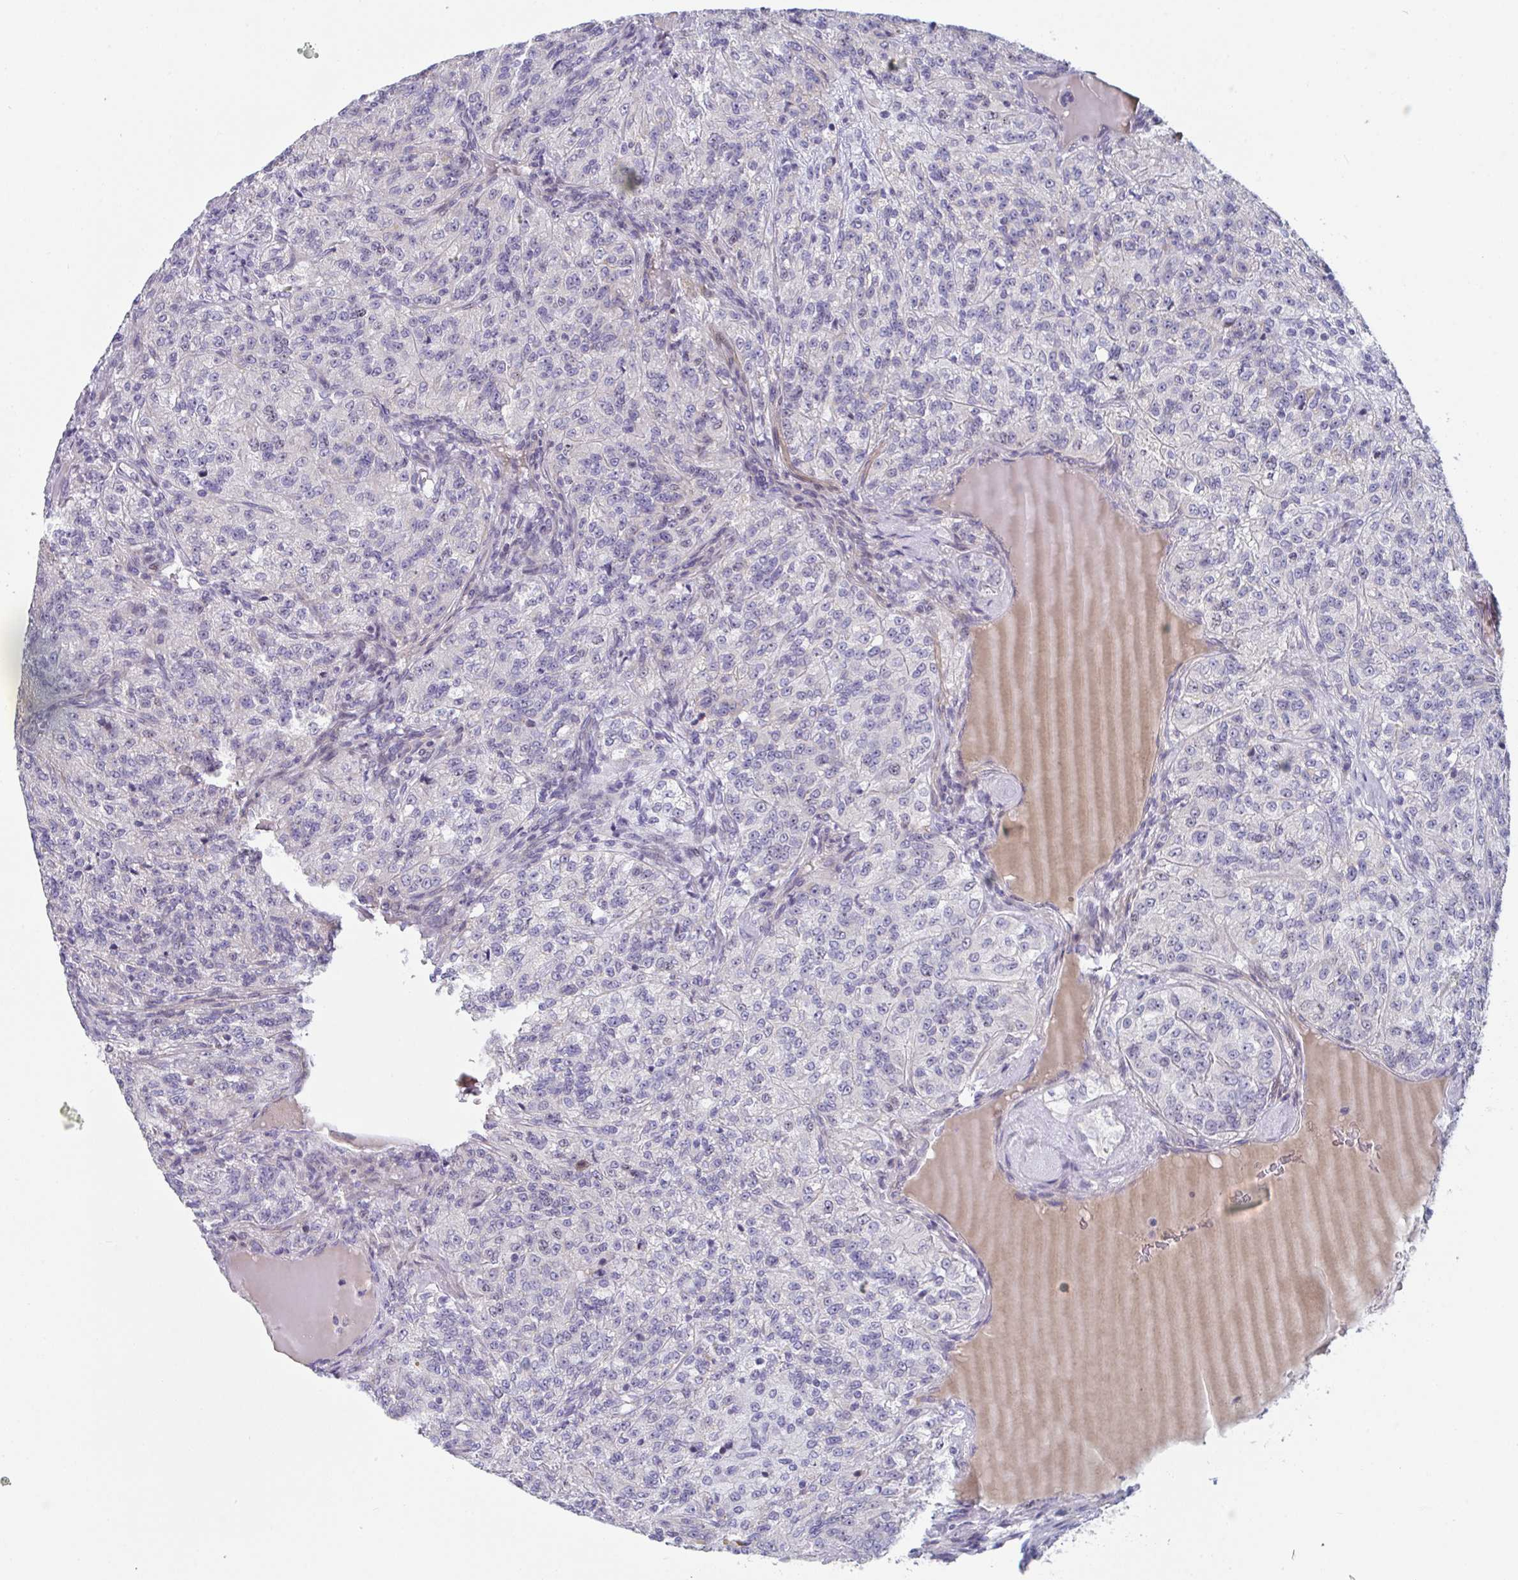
{"staining": {"intensity": "negative", "quantity": "none", "location": "none"}, "tissue": "renal cancer", "cell_type": "Tumor cells", "image_type": "cancer", "snomed": [{"axis": "morphology", "description": "Adenocarcinoma, NOS"}, {"axis": "topography", "description": "Kidney"}], "caption": "DAB (3,3'-diaminobenzidine) immunohistochemical staining of human renal adenocarcinoma demonstrates no significant positivity in tumor cells.", "gene": "CENPT", "patient": {"sex": "female", "age": 63}}